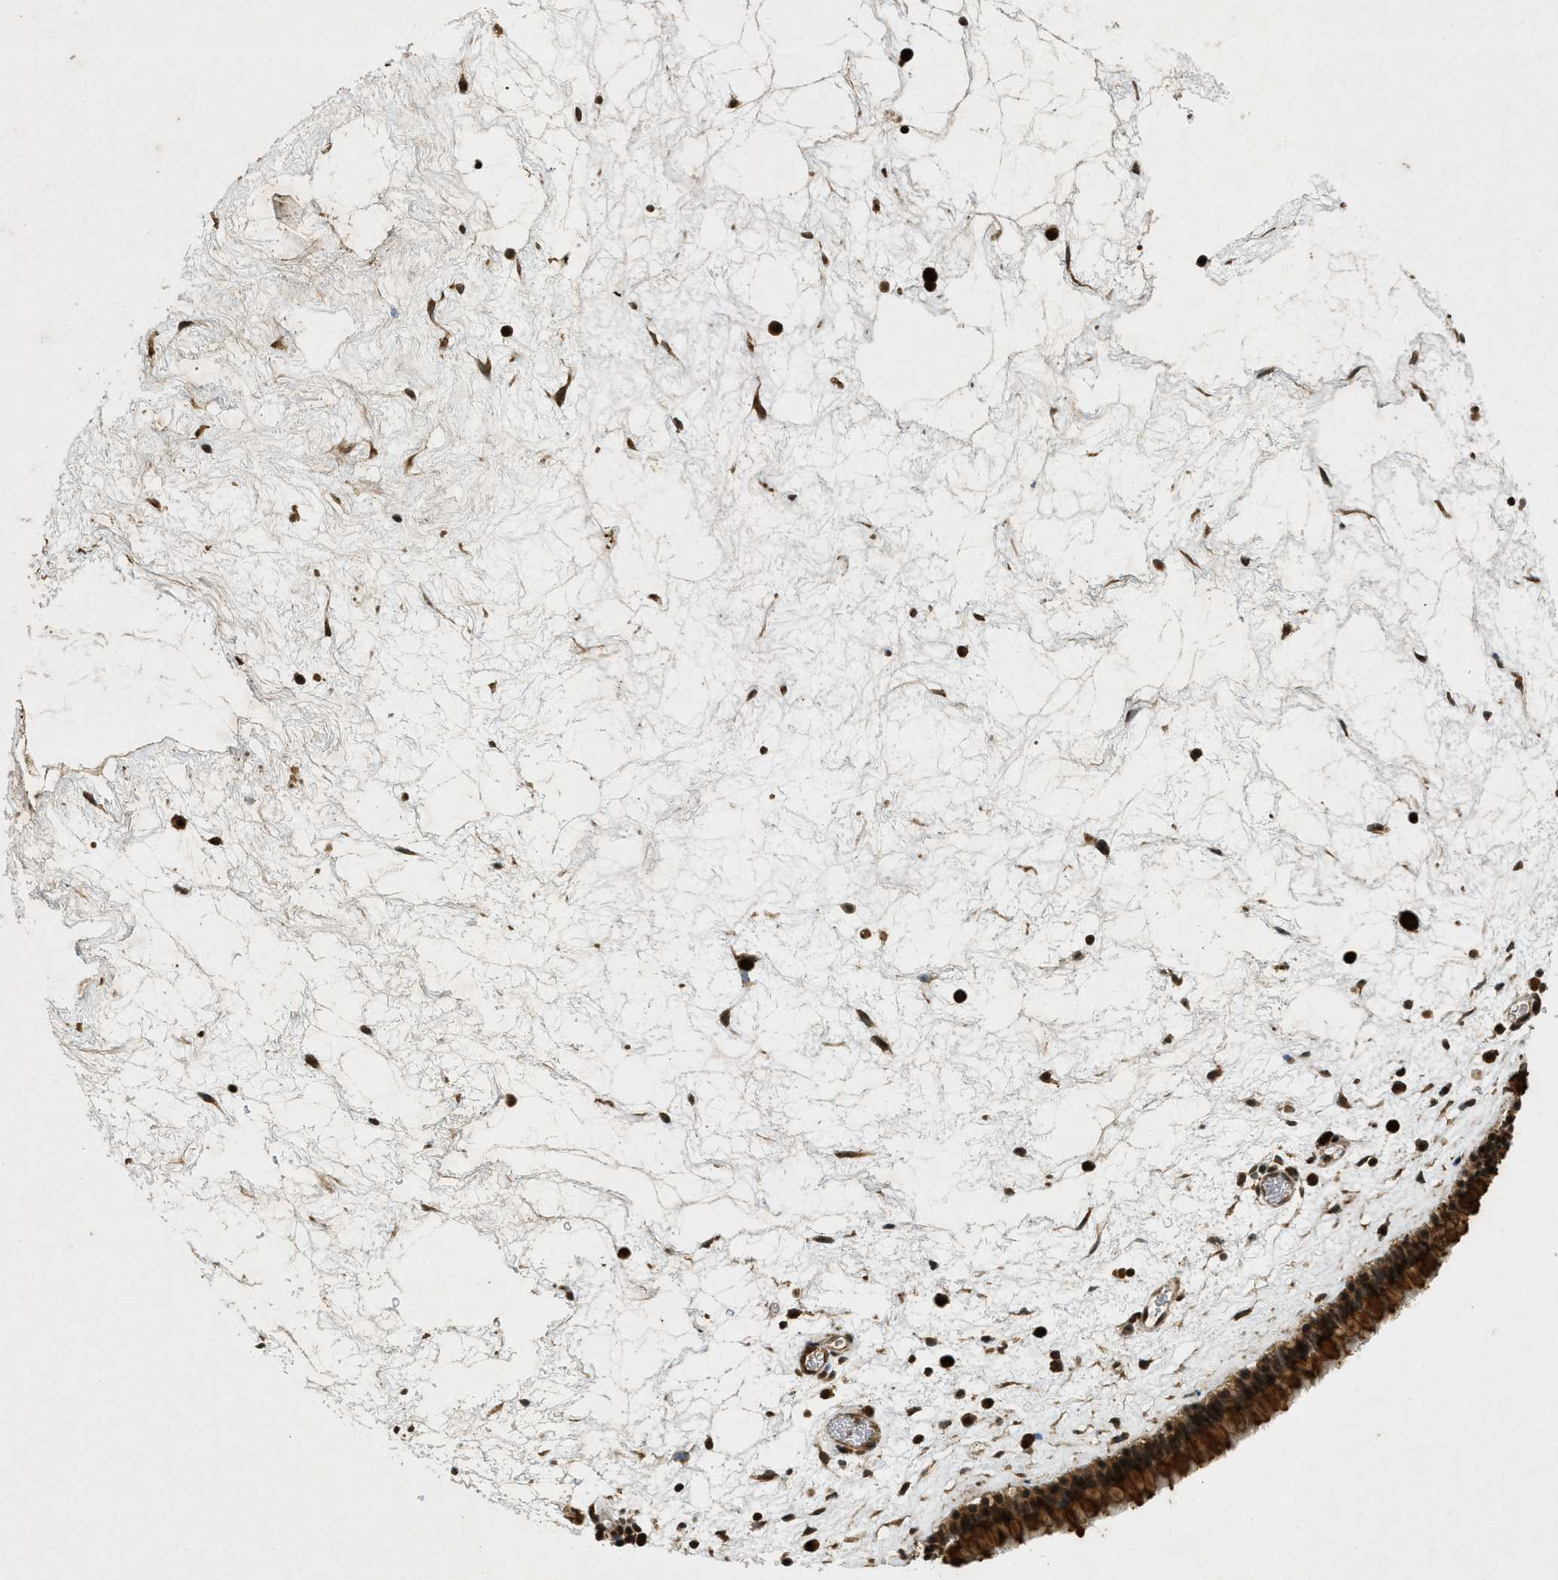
{"staining": {"intensity": "strong", "quantity": ">75%", "location": "cytoplasmic/membranous,nuclear"}, "tissue": "nasopharynx", "cell_type": "Respiratory epithelial cells", "image_type": "normal", "snomed": [{"axis": "morphology", "description": "Normal tissue, NOS"}, {"axis": "morphology", "description": "Inflammation, NOS"}, {"axis": "topography", "description": "Nasopharynx"}], "caption": "IHC image of unremarkable nasopharynx: nasopharynx stained using immunohistochemistry exhibits high levels of strong protein expression localized specifically in the cytoplasmic/membranous,nuclear of respiratory epithelial cells, appearing as a cytoplasmic/membranous,nuclear brown color.", "gene": "EIF2AK3", "patient": {"sex": "male", "age": 48}}